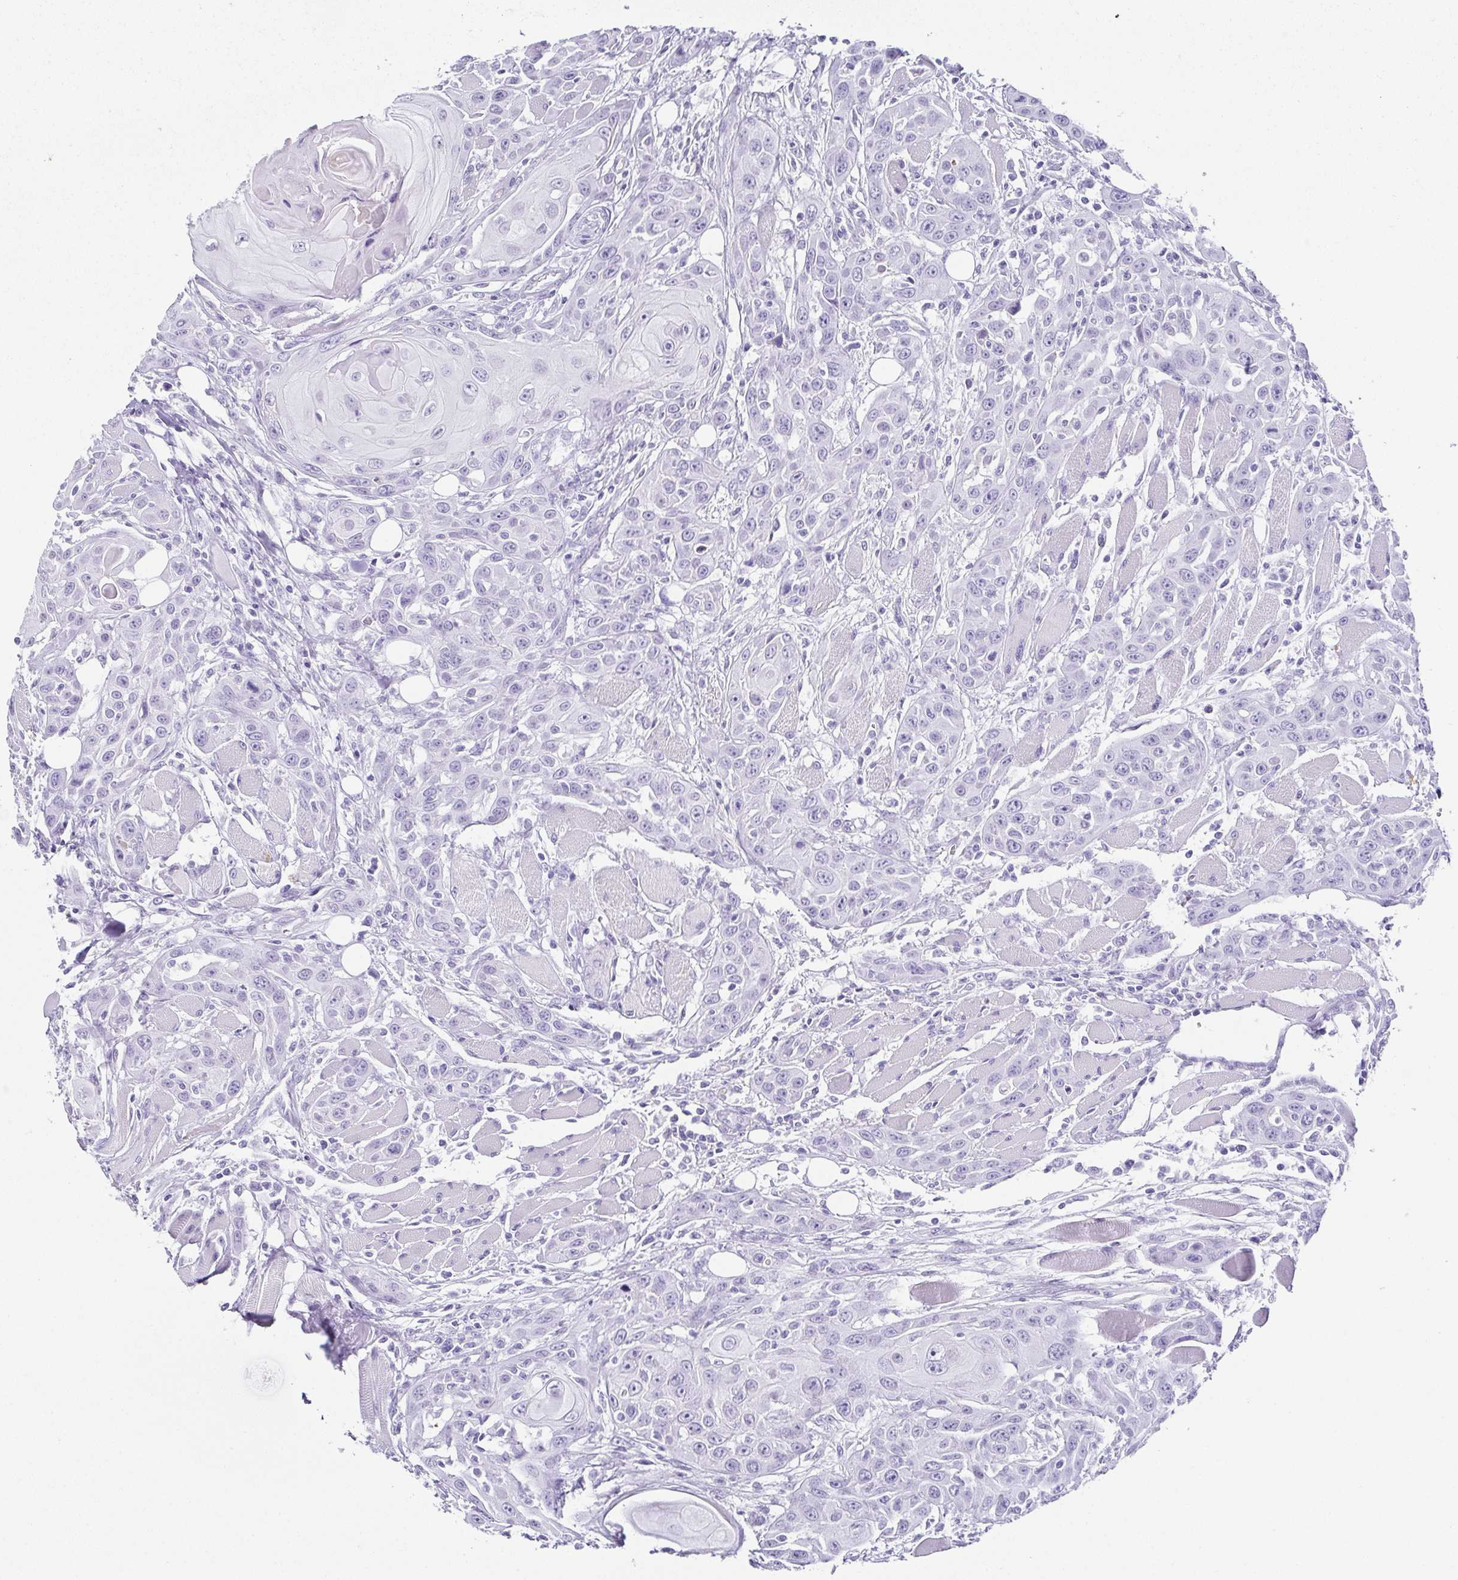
{"staining": {"intensity": "negative", "quantity": "none", "location": "none"}, "tissue": "head and neck cancer", "cell_type": "Tumor cells", "image_type": "cancer", "snomed": [{"axis": "morphology", "description": "Squamous cell carcinoma, NOS"}, {"axis": "topography", "description": "Head-Neck"}], "caption": "Protein analysis of head and neck cancer (squamous cell carcinoma) reveals no significant expression in tumor cells.", "gene": "ESX1", "patient": {"sex": "female", "age": 80}}